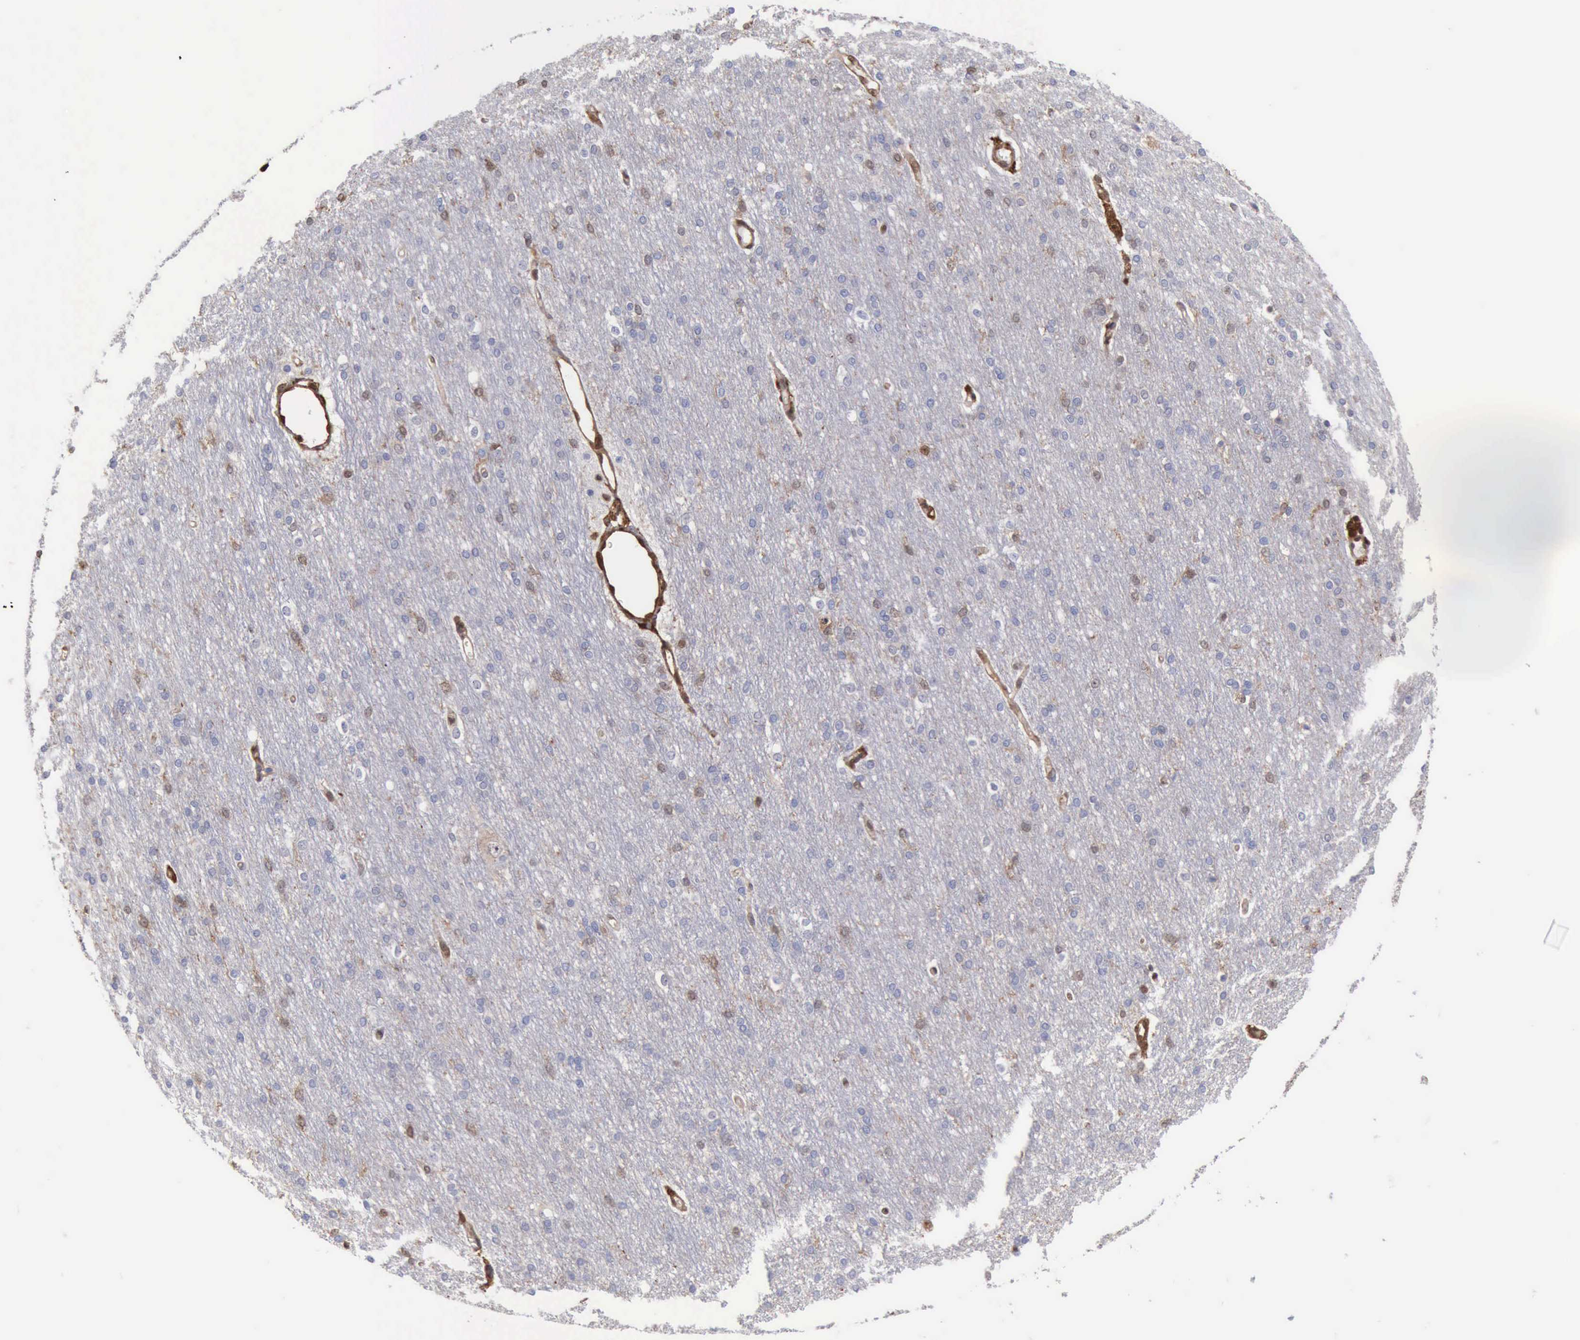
{"staining": {"intensity": "moderate", "quantity": "<25%", "location": "cytoplasmic/membranous,nuclear"}, "tissue": "cerebral cortex", "cell_type": "Endothelial cells", "image_type": "normal", "snomed": [{"axis": "morphology", "description": "Normal tissue, NOS"}, {"axis": "morphology", "description": "Inflammation, NOS"}, {"axis": "topography", "description": "Cerebral cortex"}], "caption": "Endothelial cells exhibit moderate cytoplasmic/membranous,nuclear positivity in about <25% of cells in normal cerebral cortex.", "gene": "STAT1", "patient": {"sex": "male", "age": 6}}